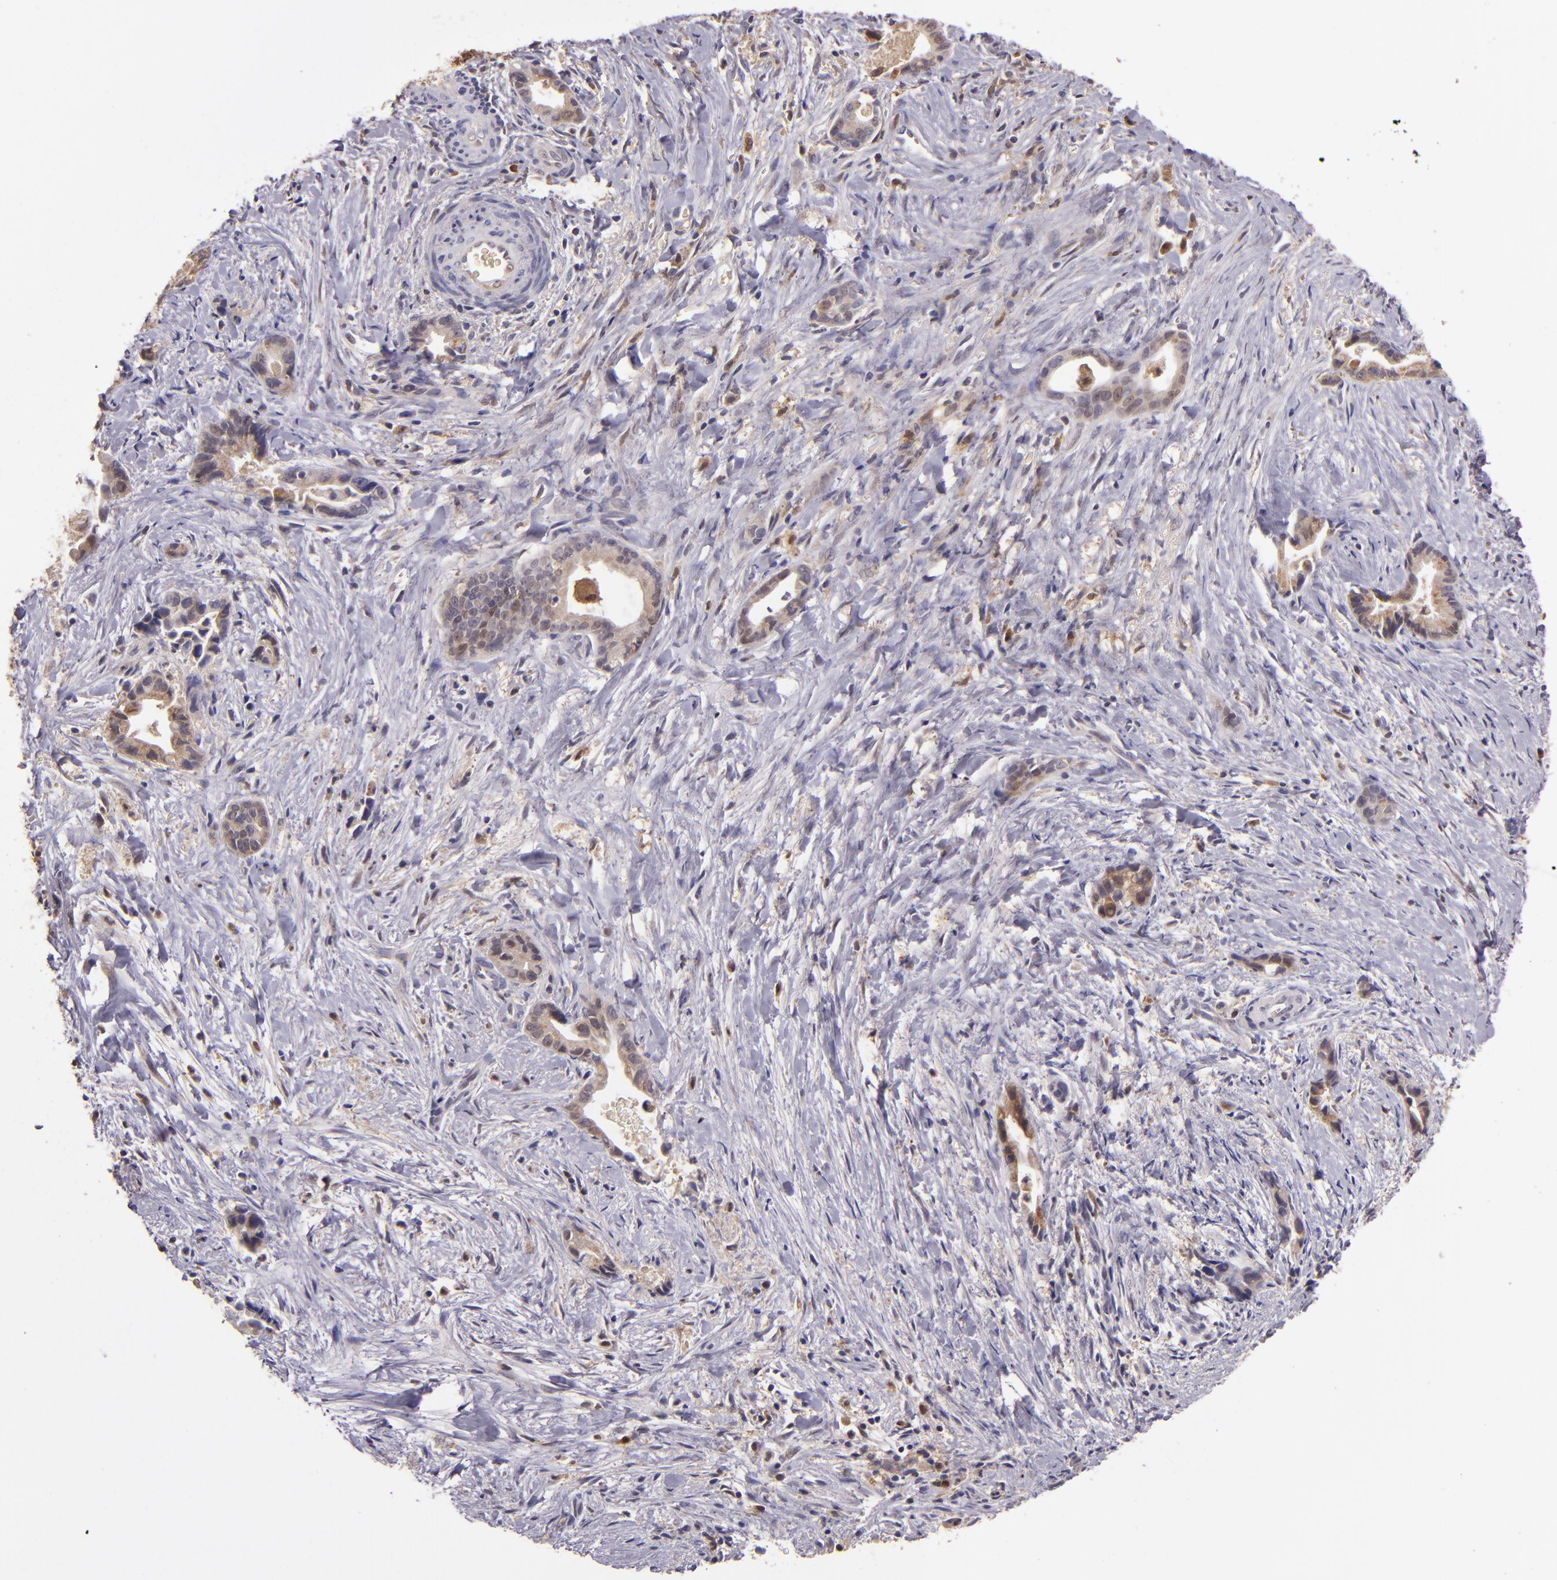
{"staining": {"intensity": "weak", "quantity": ">75%", "location": "cytoplasmic/membranous"}, "tissue": "liver cancer", "cell_type": "Tumor cells", "image_type": "cancer", "snomed": [{"axis": "morphology", "description": "Cholangiocarcinoma"}, {"axis": "topography", "description": "Liver"}], "caption": "Brown immunohistochemical staining in human liver cancer (cholangiocarcinoma) exhibits weak cytoplasmic/membranous staining in approximately >75% of tumor cells. Immunohistochemistry (ihc) stains the protein of interest in brown and the nuclei are stained blue.", "gene": "FHIT", "patient": {"sex": "female", "age": 55}}